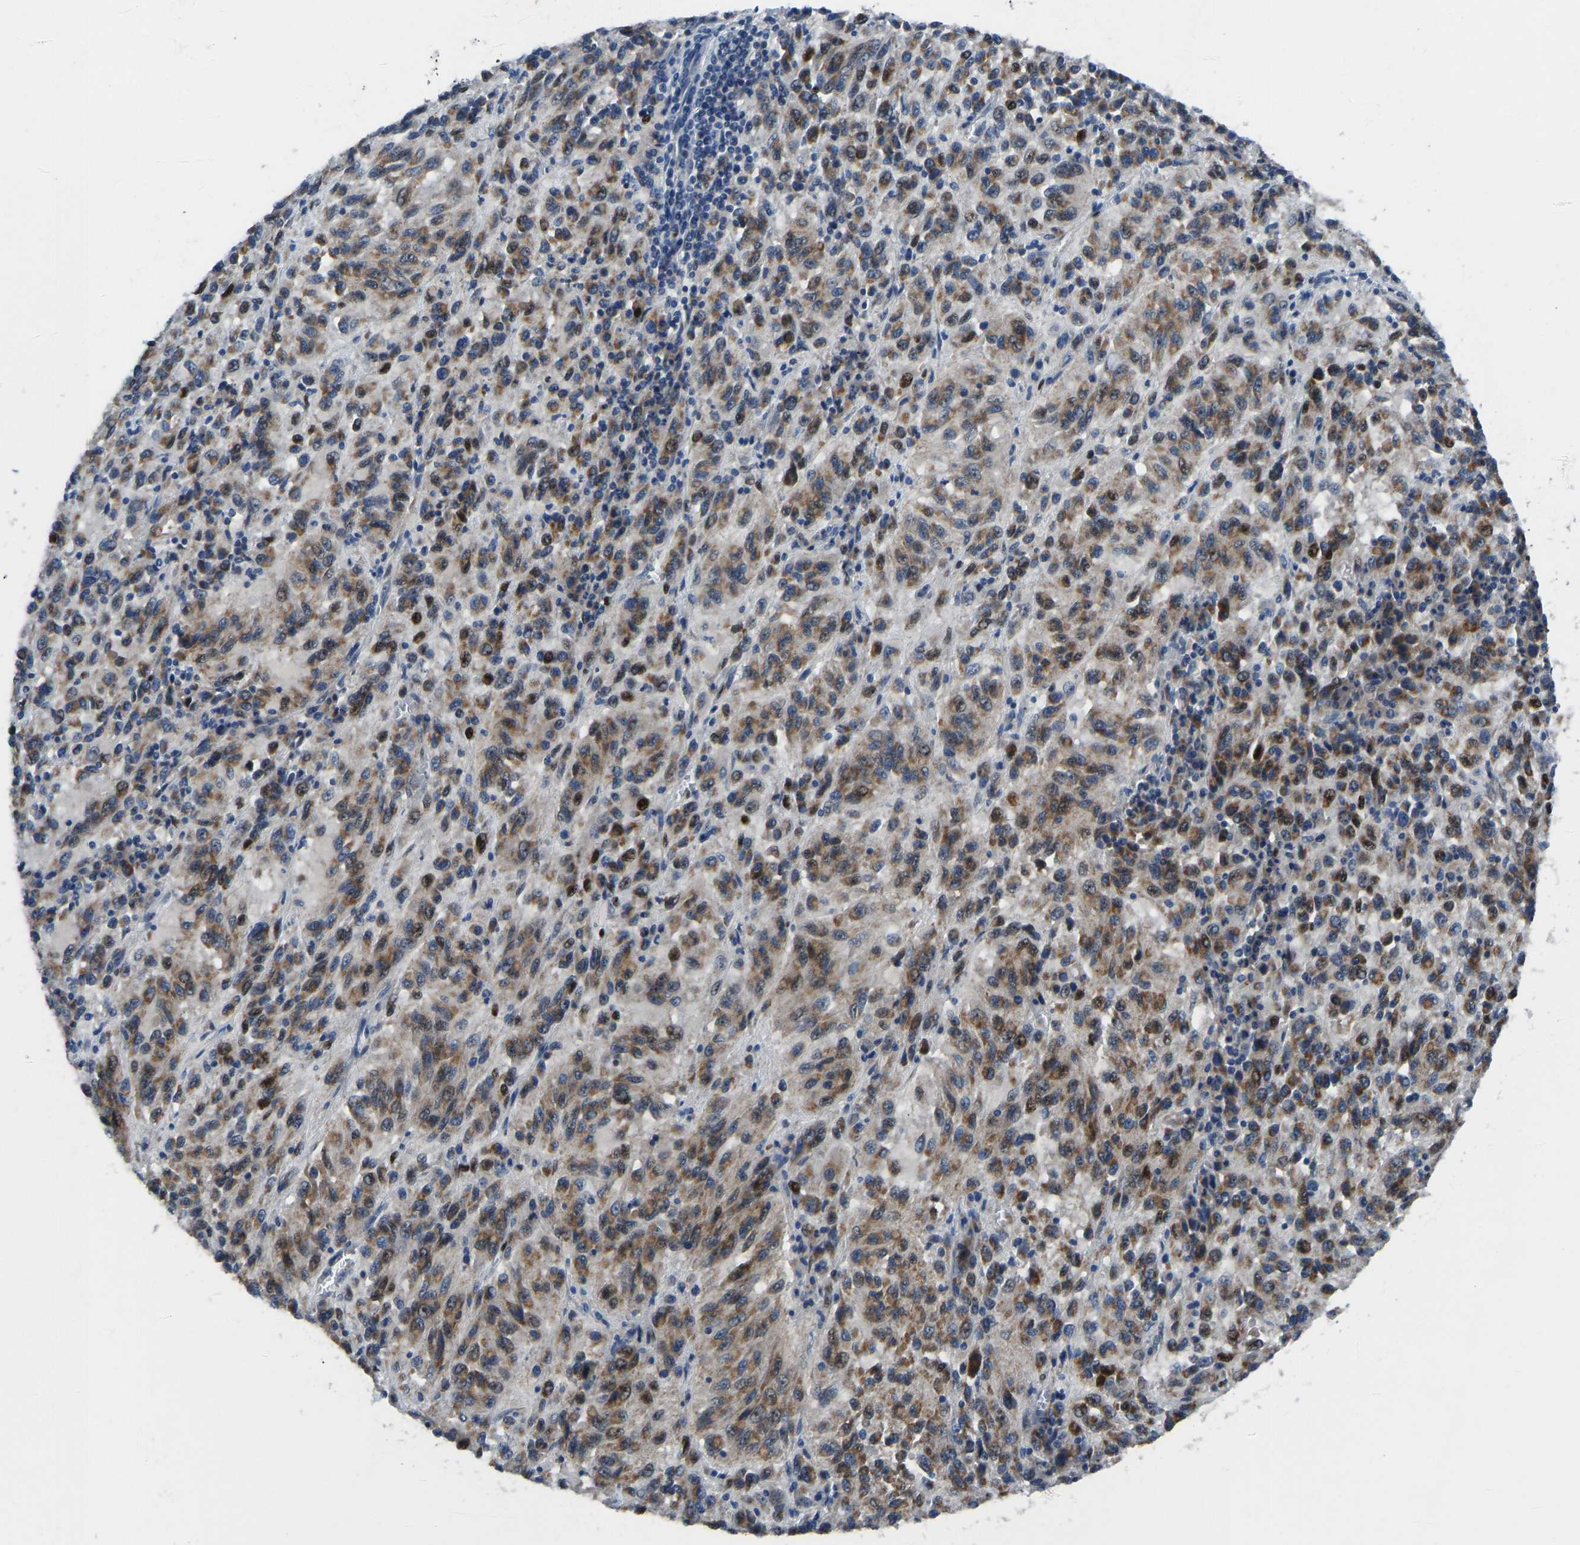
{"staining": {"intensity": "moderate", "quantity": ">75%", "location": "cytoplasmic/membranous,nuclear"}, "tissue": "melanoma", "cell_type": "Tumor cells", "image_type": "cancer", "snomed": [{"axis": "morphology", "description": "Malignant melanoma, Metastatic site"}, {"axis": "topography", "description": "Lung"}], "caption": "Brown immunohistochemical staining in malignant melanoma (metastatic site) shows moderate cytoplasmic/membranous and nuclear positivity in about >75% of tumor cells.", "gene": "EGR1", "patient": {"sex": "male", "age": 64}}